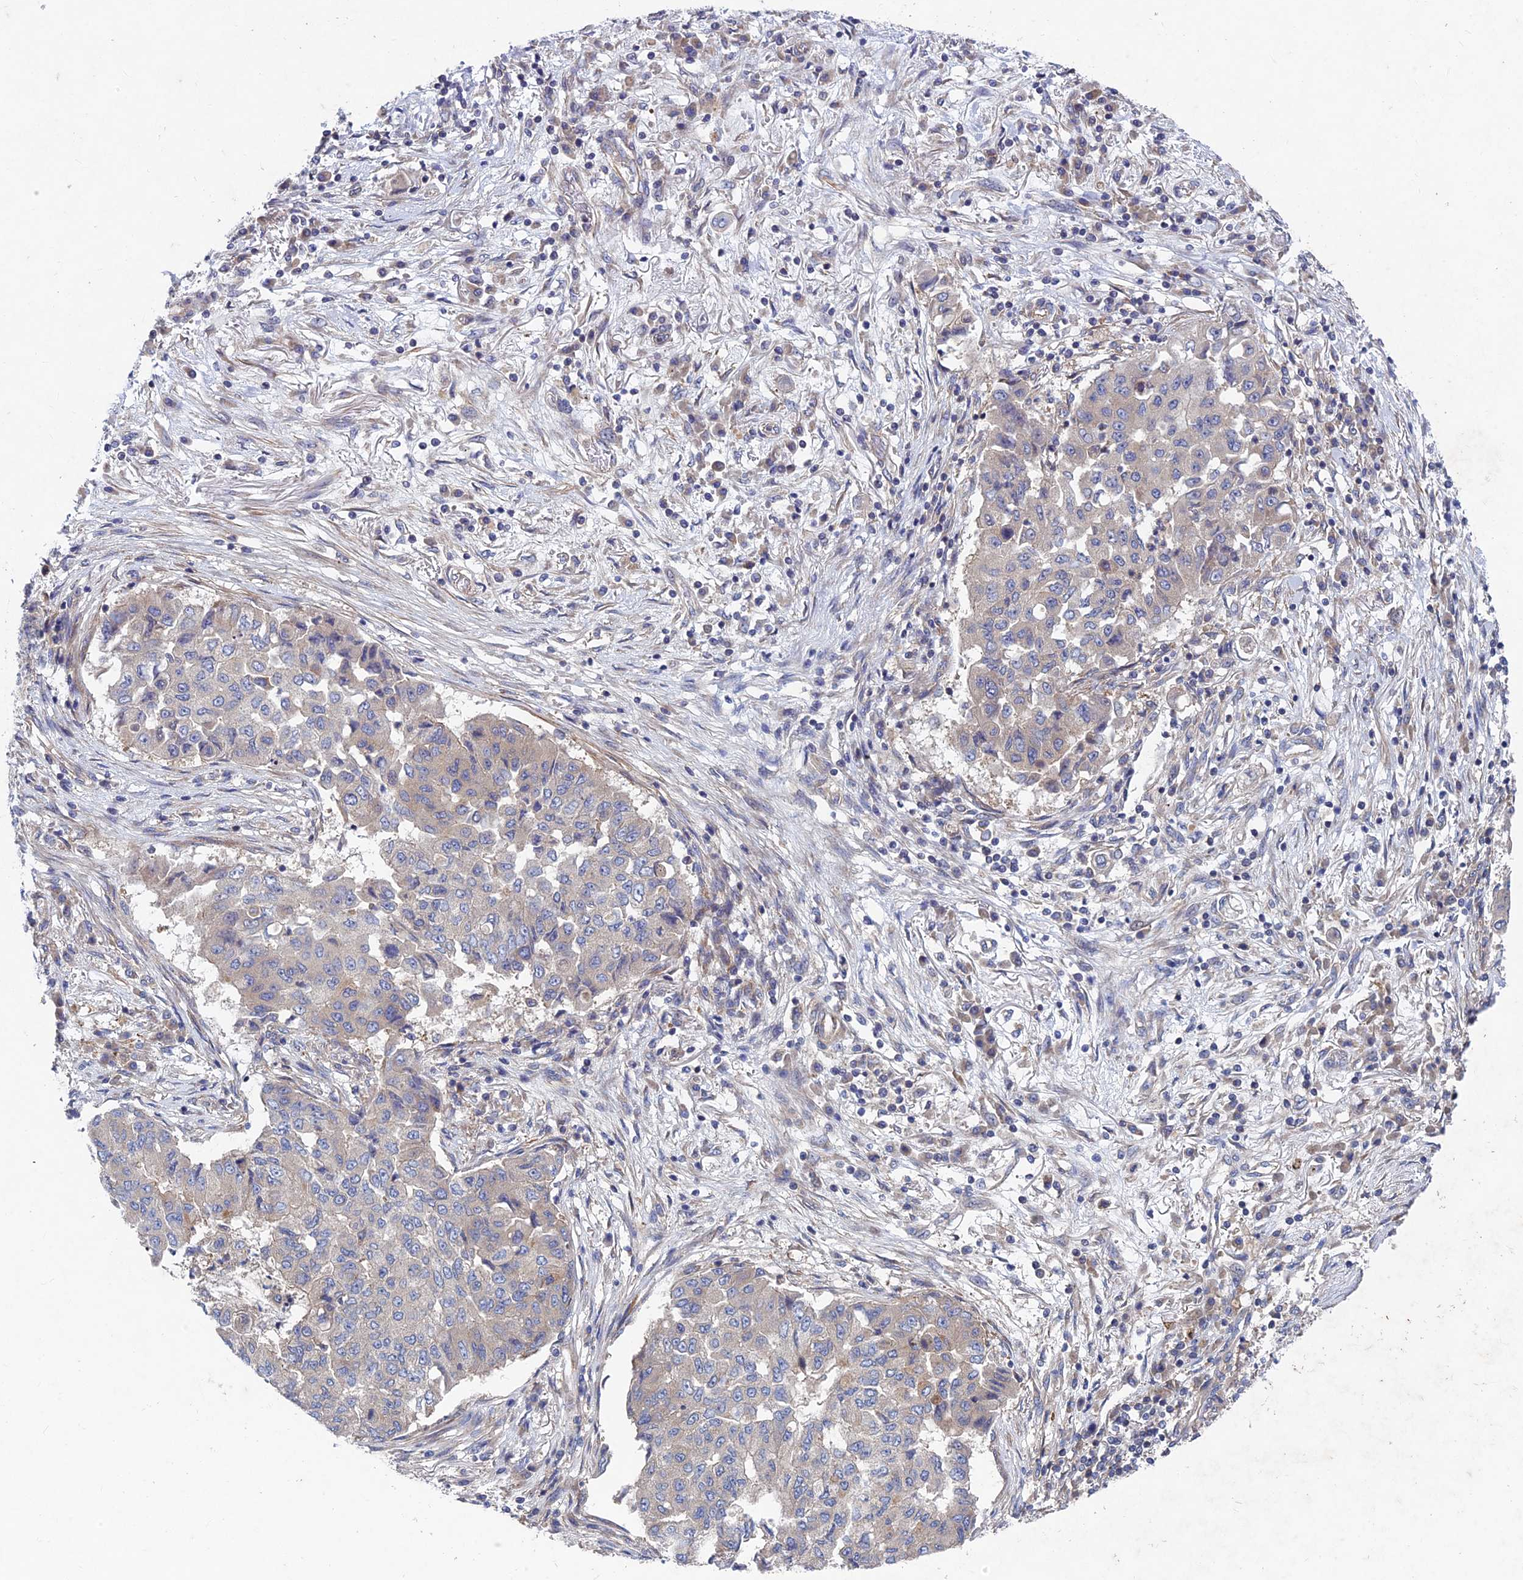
{"staining": {"intensity": "negative", "quantity": "none", "location": "none"}, "tissue": "lung cancer", "cell_type": "Tumor cells", "image_type": "cancer", "snomed": [{"axis": "morphology", "description": "Squamous cell carcinoma, NOS"}, {"axis": "topography", "description": "Lung"}], "caption": "A high-resolution histopathology image shows IHC staining of squamous cell carcinoma (lung), which displays no significant expression in tumor cells.", "gene": "NCAPG", "patient": {"sex": "male", "age": 74}}